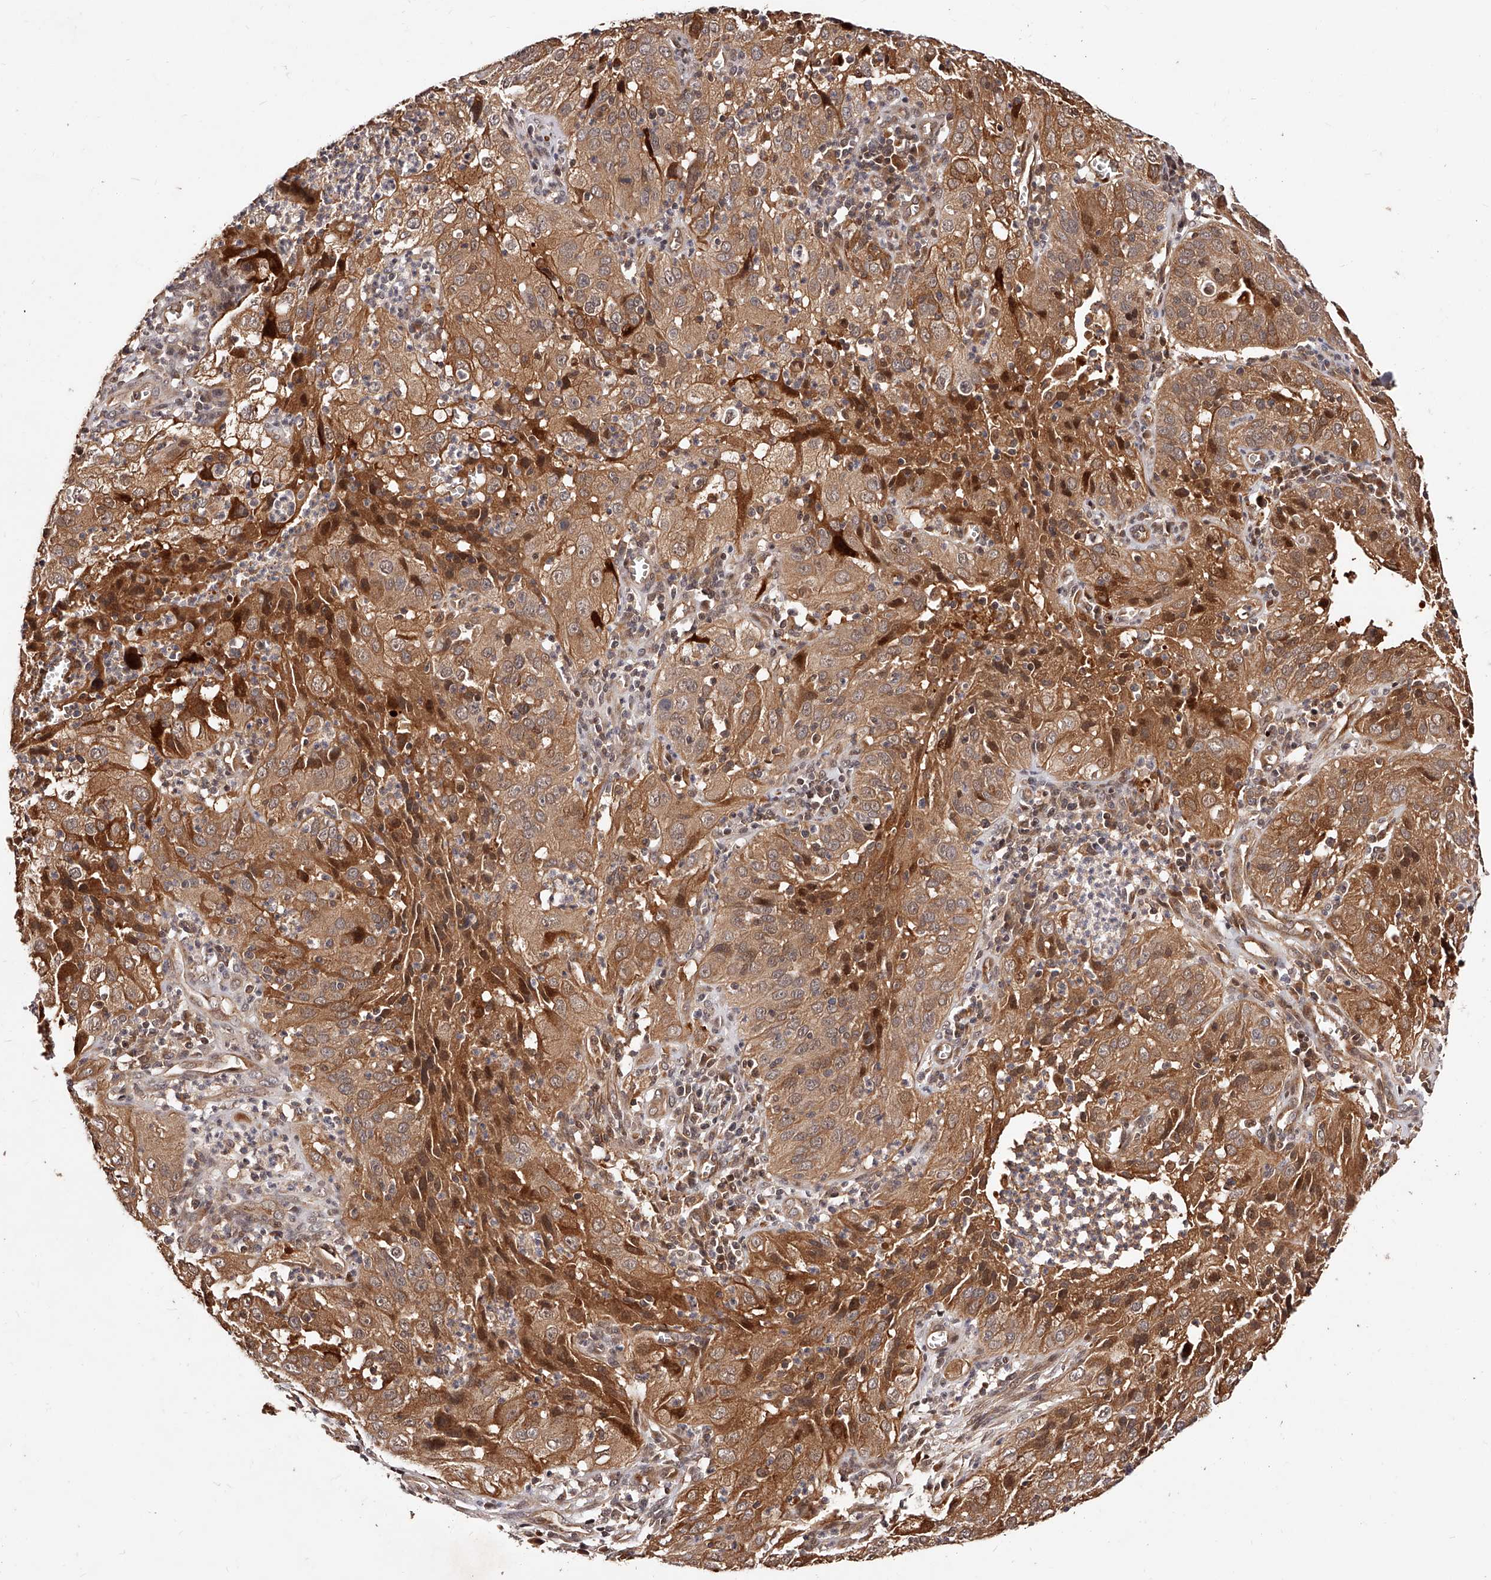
{"staining": {"intensity": "moderate", "quantity": ">75%", "location": "cytoplasmic/membranous,nuclear"}, "tissue": "cervical cancer", "cell_type": "Tumor cells", "image_type": "cancer", "snomed": [{"axis": "morphology", "description": "Squamous cell carcinoma, NOS"}, {"axis": "topography", "description": "Cervix"}], "caption": "DAB immunohistochemical staining of human cervical squamous cell carcinoma displays moderate cytoplasmic/membranous and nuclear protein staining in approximately >75% of tumor cells.", "gene": "CUL7", "patient": {"sex": "female", "age": 32}}